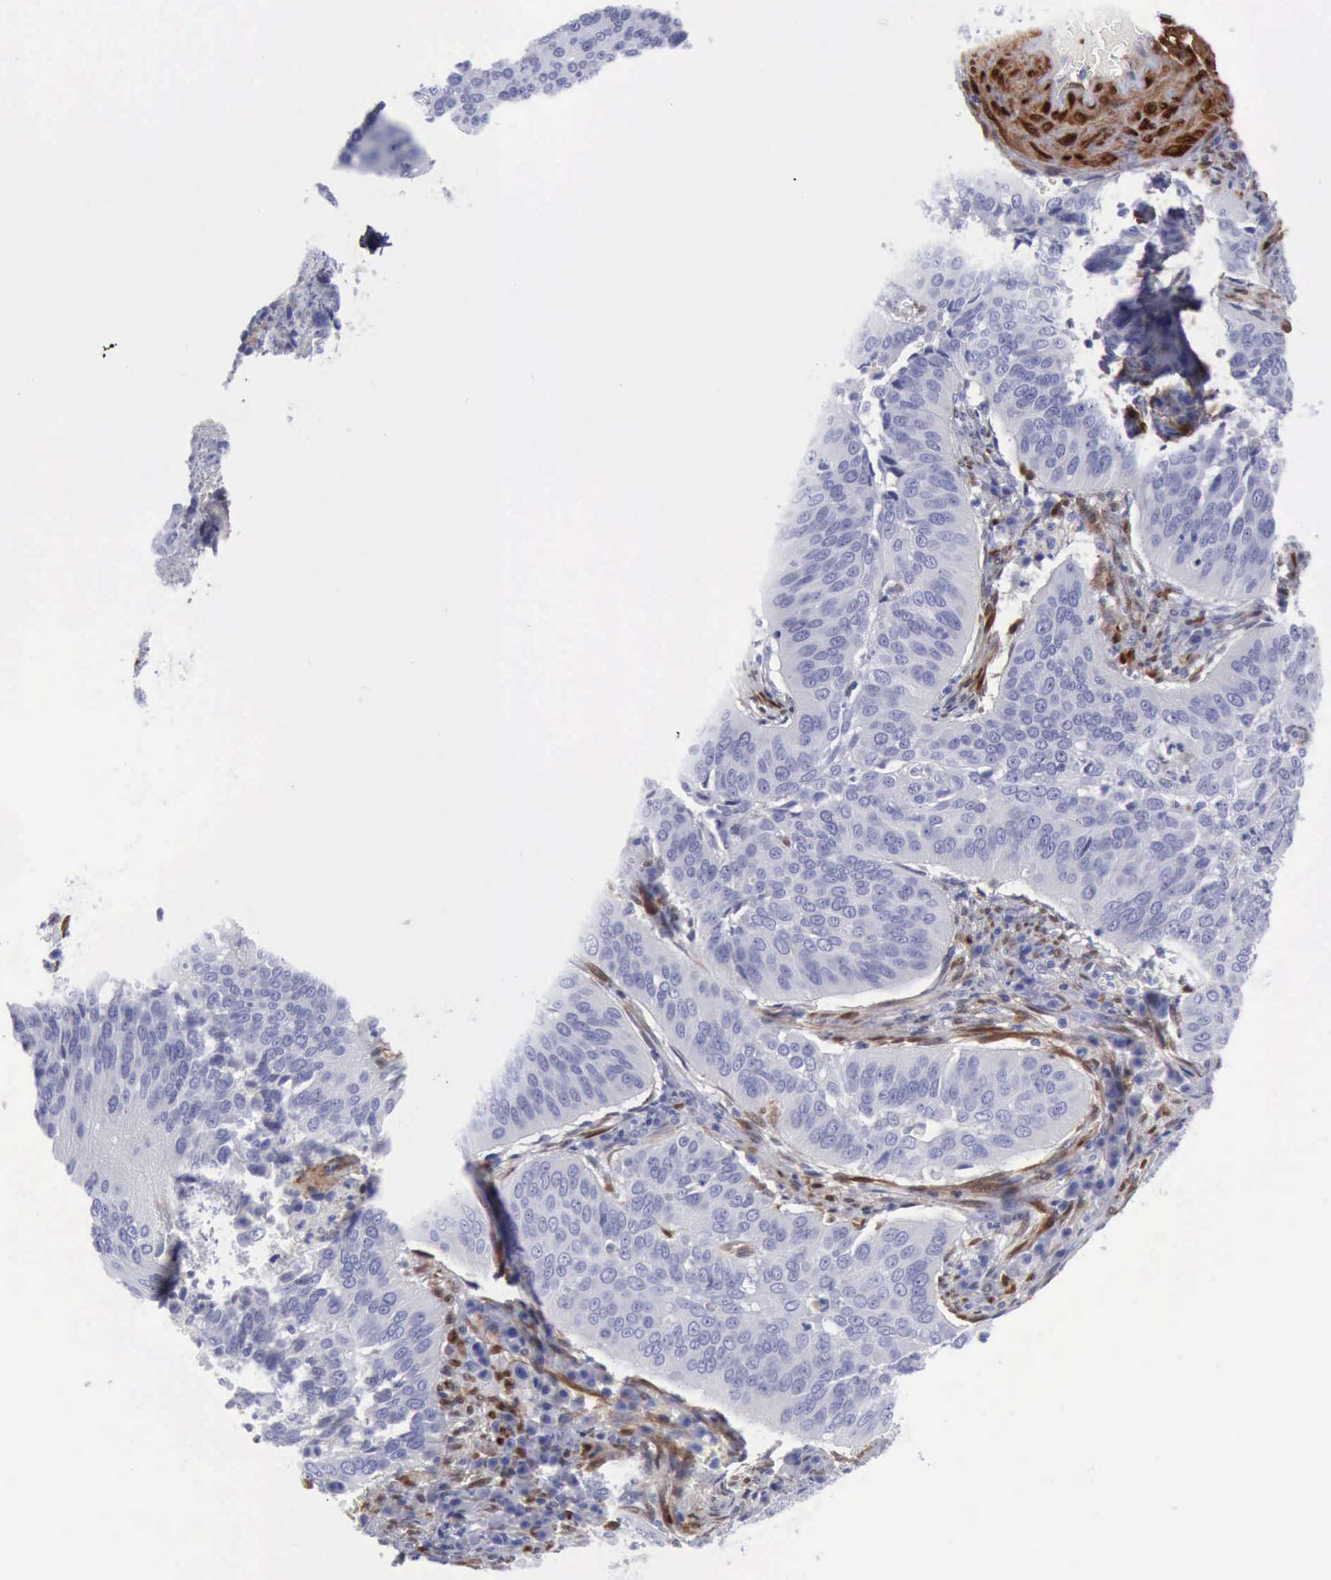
{"staining": {"intensity": "negative", "quantity": "none", "location": "none"}, "tissue": "cervical cancer", "cell_type": "Tumor cells", "image_type": "cancer", "snomed": [{"axis": "morphology", "description": "Squamous cell carcinoma, NOS"}, {"axis": "topography", "description": "Cervix"}], "caption": "Immunohistochemistry (IHC) photomicrograph of neoplastic tissue: human cervical squamous cell carcinoma stained with DAB (3,3'-diaminobenzidine) displays no significant protein positivity in tumor cells.", "gene": "FHL1", "patient": {"sex": "female", "age": 39}}